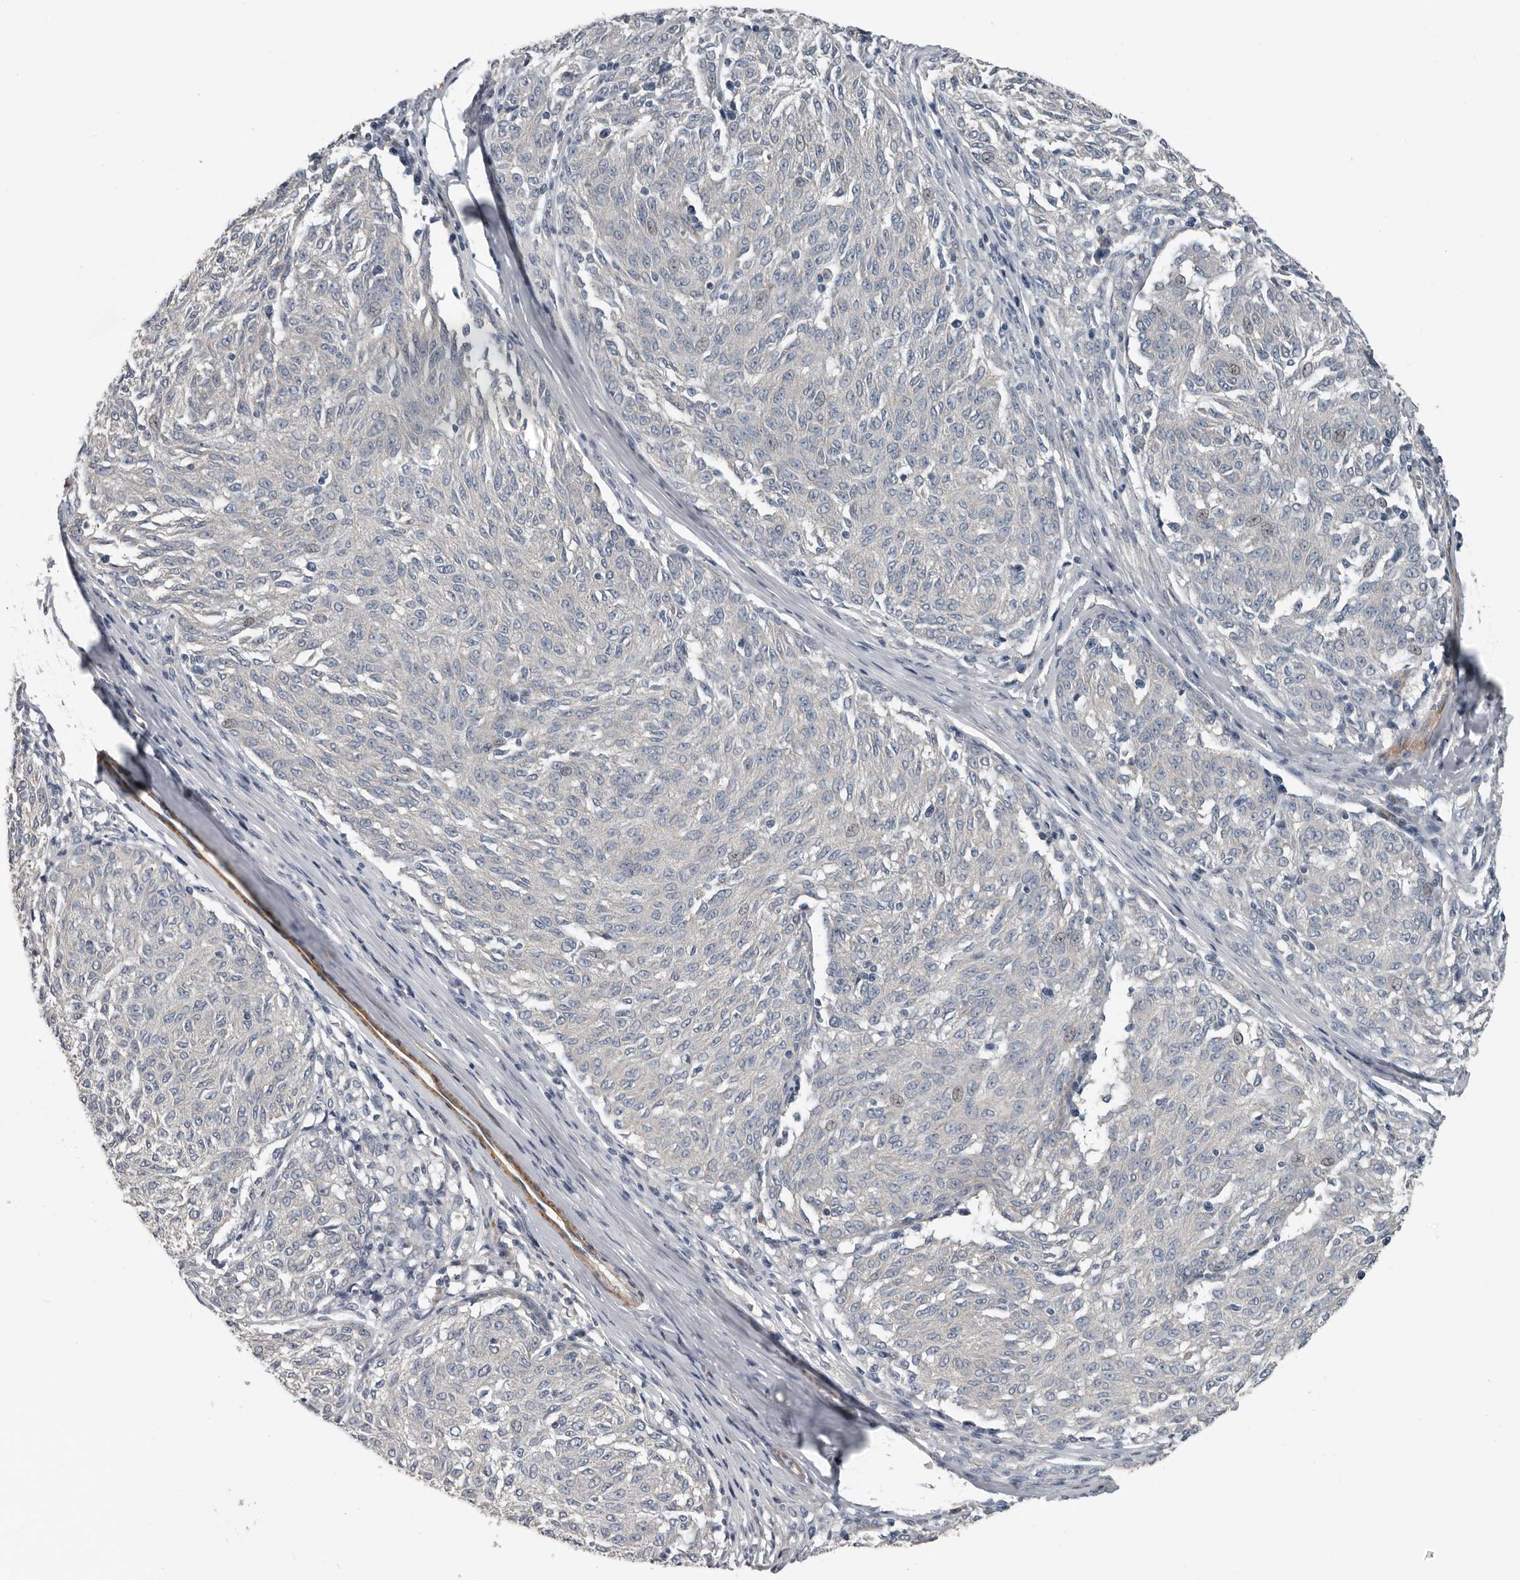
{"staining": {"intensity": "negative", "quantity": "none", "location": "none"}, "tissue": "melanoma", "cell_type": "Tumor cells", "image_type": "cancer", "snomed": [{"axis": "morphology", "description": "Malignant melanoma, NOS"}, {"axis": "topography", "description": "Skin"}], "caption": "Photomicrograph shows no protein positivity in tumor cells of malignant melanoma tissue. (Stains: DAB (3,3'-diaminobenzidine) IHC with hematoxylin counter stain, Microscopy: brightfield microscopy at high magnification).", "gene": "DPY19L4", "patient": {"sex": "female", "age": 72}}